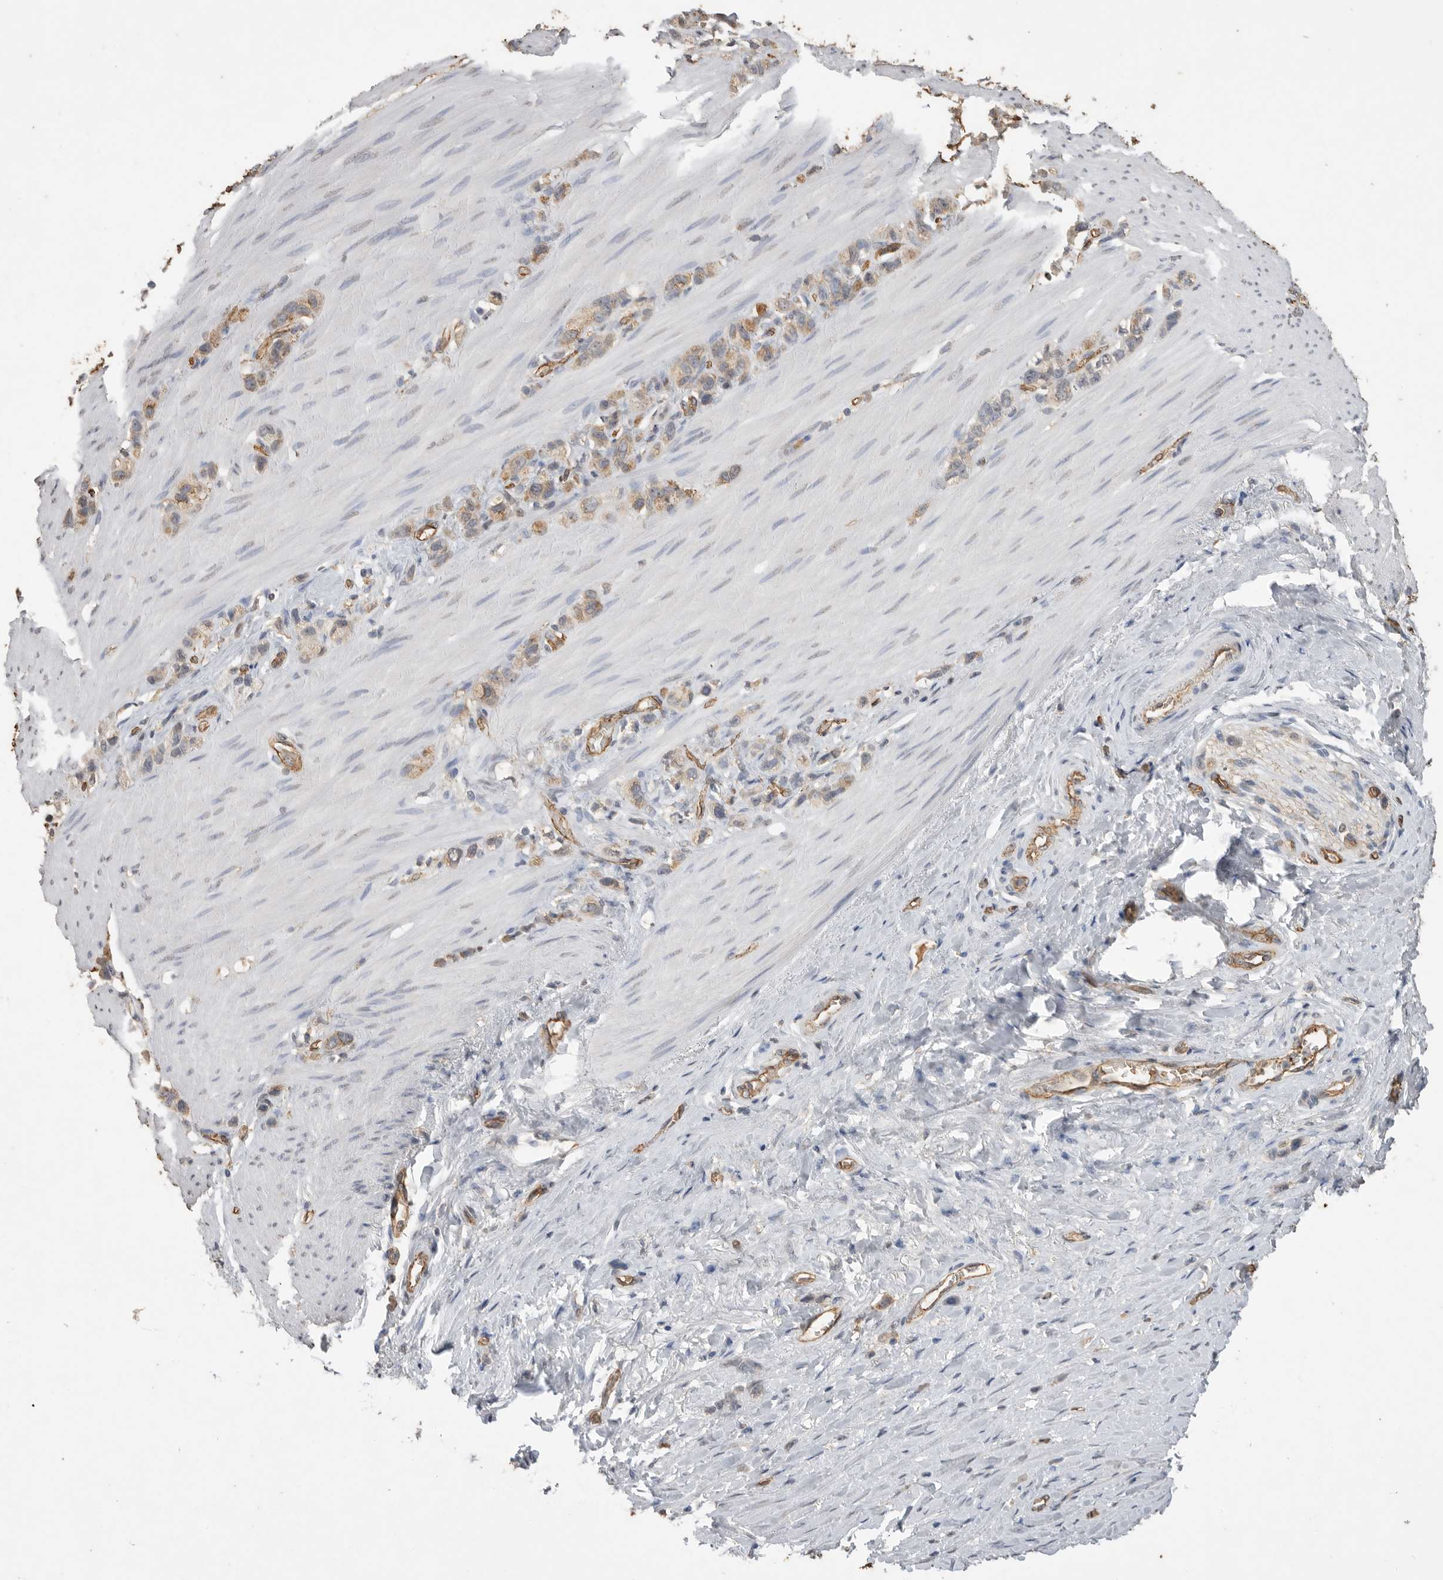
{"staining": {"intensity": "weak", "quantity": ">75%", "location": "cytoplasmic/membranous"}, "tissue": "stomach cancer", "cell_type": "Tumor cells", "image_type": "cancer", "snomed": [{"axis": "morphology", "description": "Normal tissue, NOS"}, {"axis": "morphology", "description": "Adenocarcinoma, NOS"}, {"axis": "morphology", "description": "Adenocarcinoma, High grade"}, {"axis": "topography", "description": "Stomach, upper"}, {"axis": "topography", "description": "Stomach"}], "caption": "A photomicrograph showing weak cytoplasmic/membranous staining in approximately >75% of tumor cells in stomach cancer (adenocarcinoma), as visualized by brown immunohistochemical staining.", "gene": "IL27", "patient": {"sex": "female", "age": 65}}